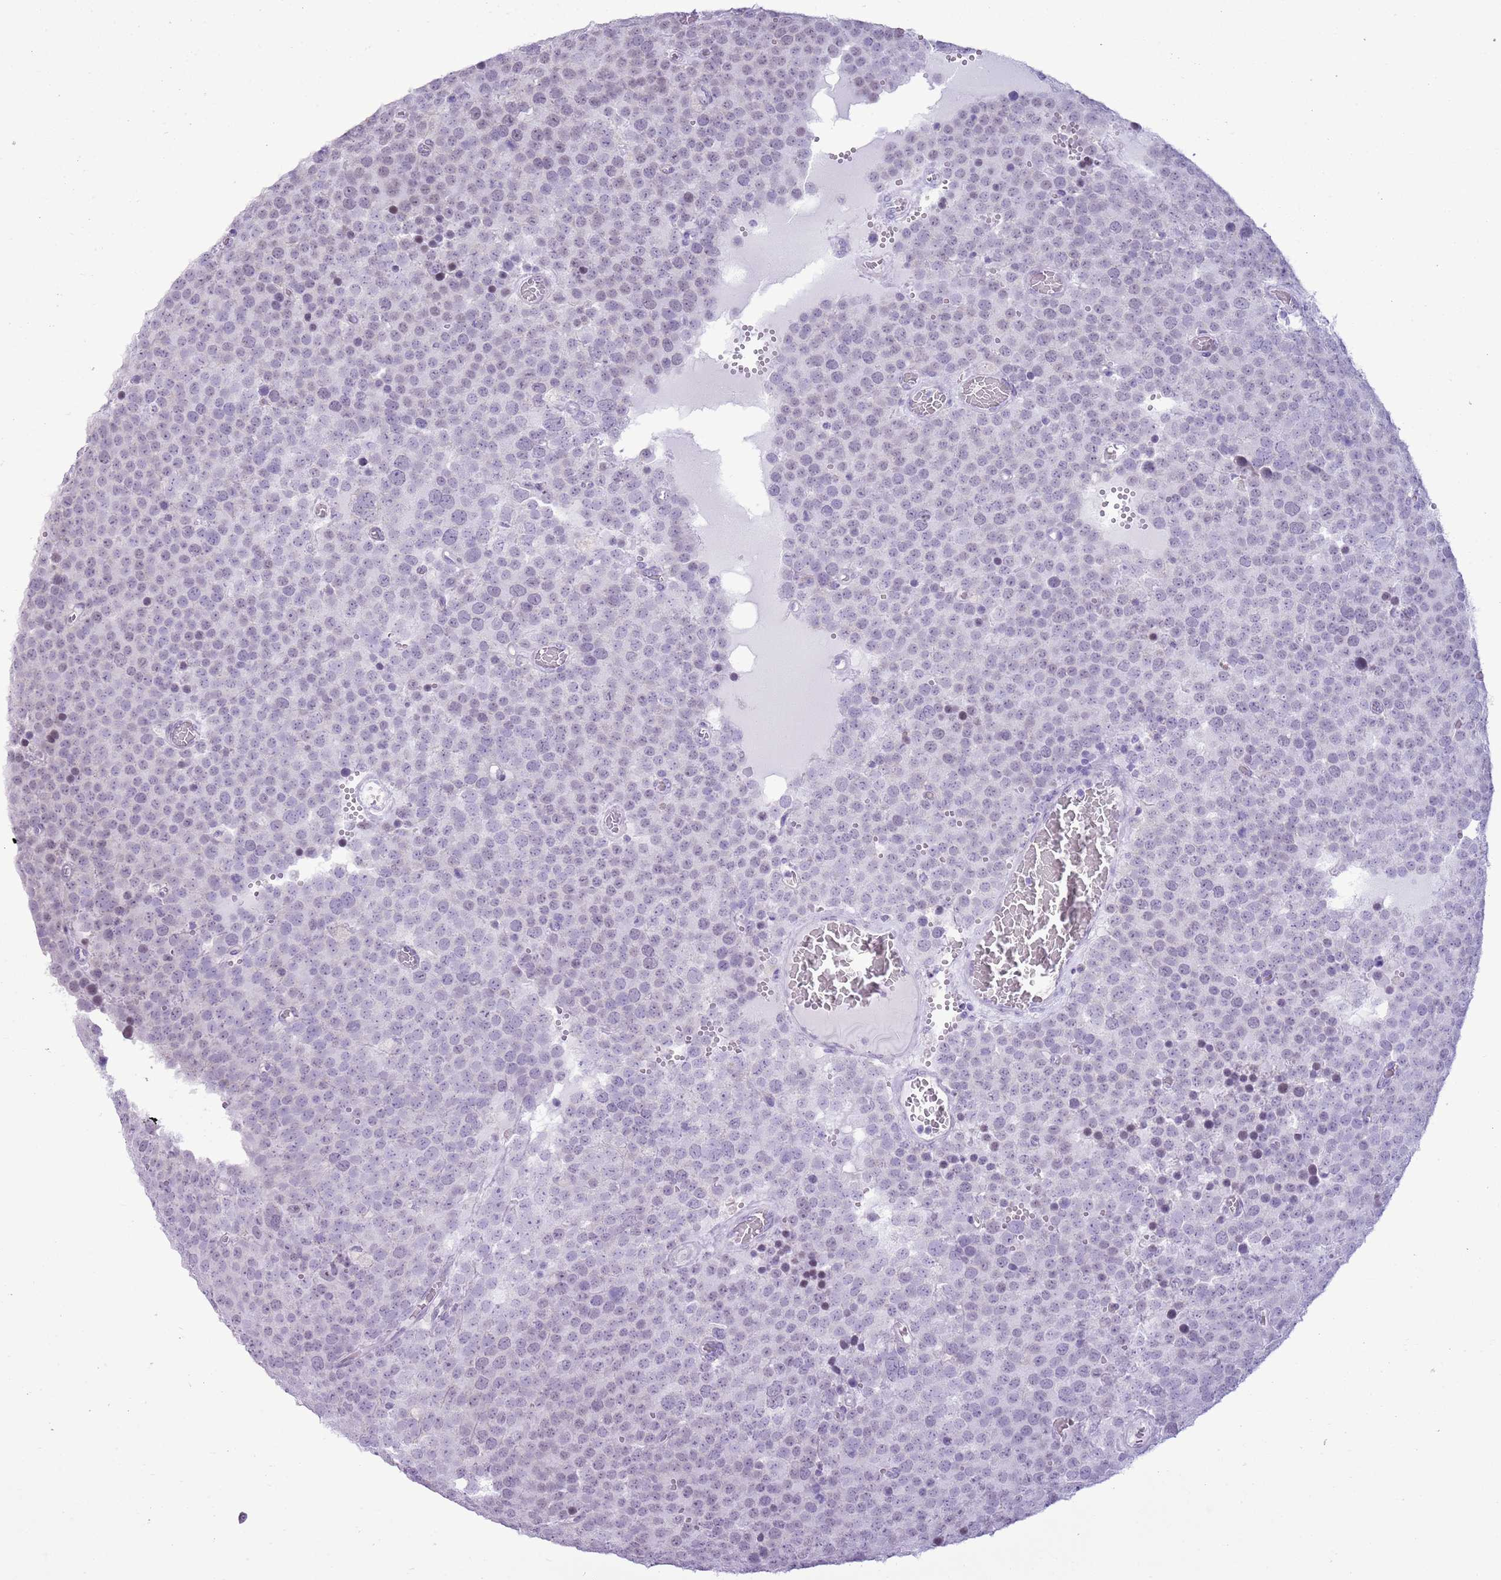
{"staining": {"intensity": "negative", "quantity": "none", "location": "none"}, "tissue": "testis cancer", "cell_type": "Tumor cells", "image_type": "cancer", "snomed": [{"axis": "morphology", "description": "Normal tissue, NOS"}, {"axis": "morphology", "description": "Seminoma, NOS"}, {"axis": "topography", "description": "Testis"}], "caption": "High magnification brightfield microscopy of testis cancer (seminoma) stained with DAB (3,3'-diaminobenzidine) (brown) and counterstained with hematoxylin (blue): tumor cells show no significant staining.", "gene": "RPL3L", "patient": {"sex": "male", "age": 71}}